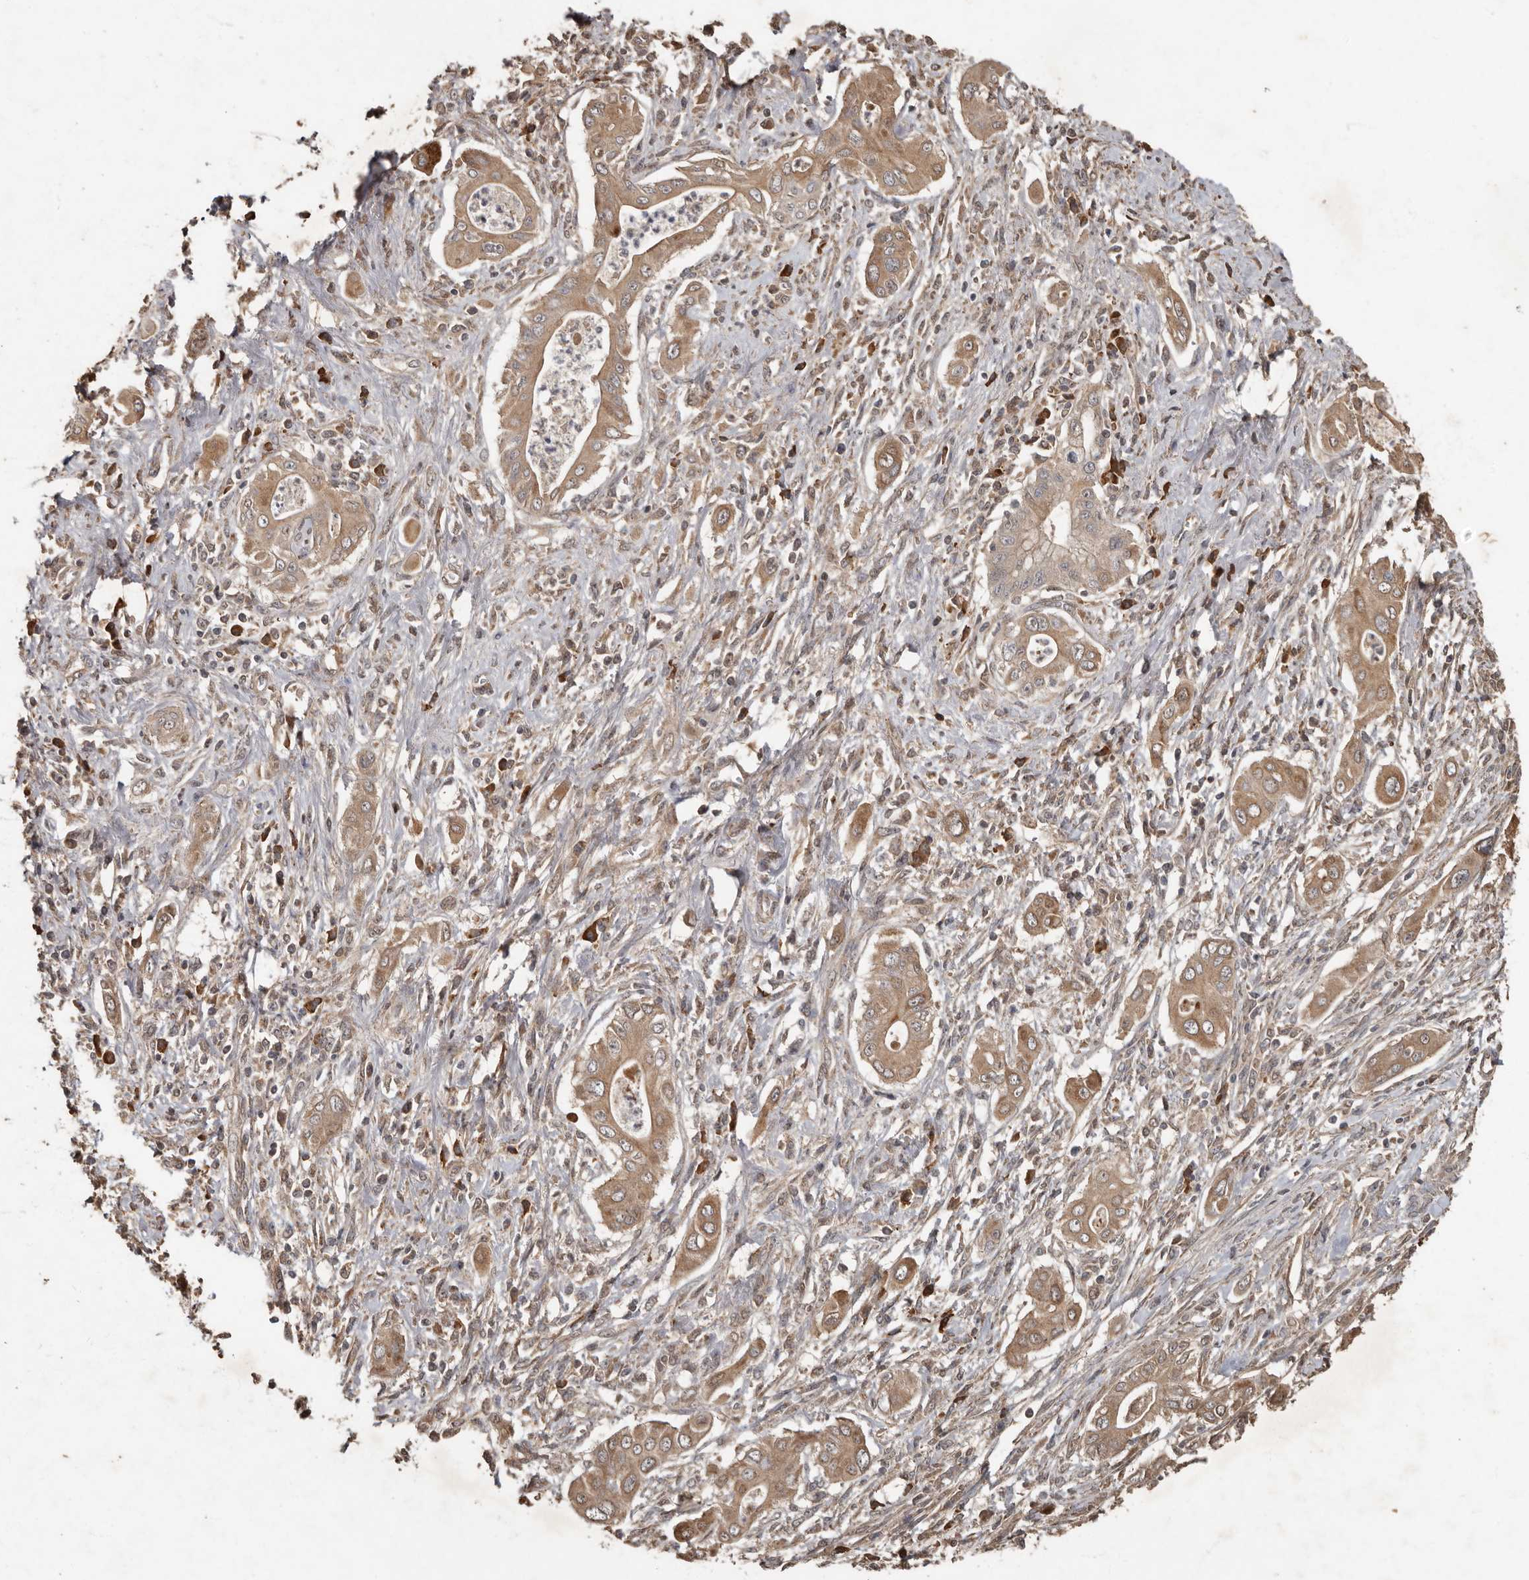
{"staining": {"intensity": "moderate", "quantity": ">75%", "location": "cytoplasmic/membranous"}, "tissue": "pancreatic cancer", "cell_type": "Tumor cells", "image_type": "cancer", "snomed": [{"axis": "morphology", "description": "Adenocarcinoma, NOS"}, {"axis": "topography", "description": "Pancreas"}], "caption": "Pancreatic adenocarcinoma stained with a protein marker shows moderate staining in tumor cells.", "gene": "KIF26B", "patient": {"sex": "male", "age": 58}}